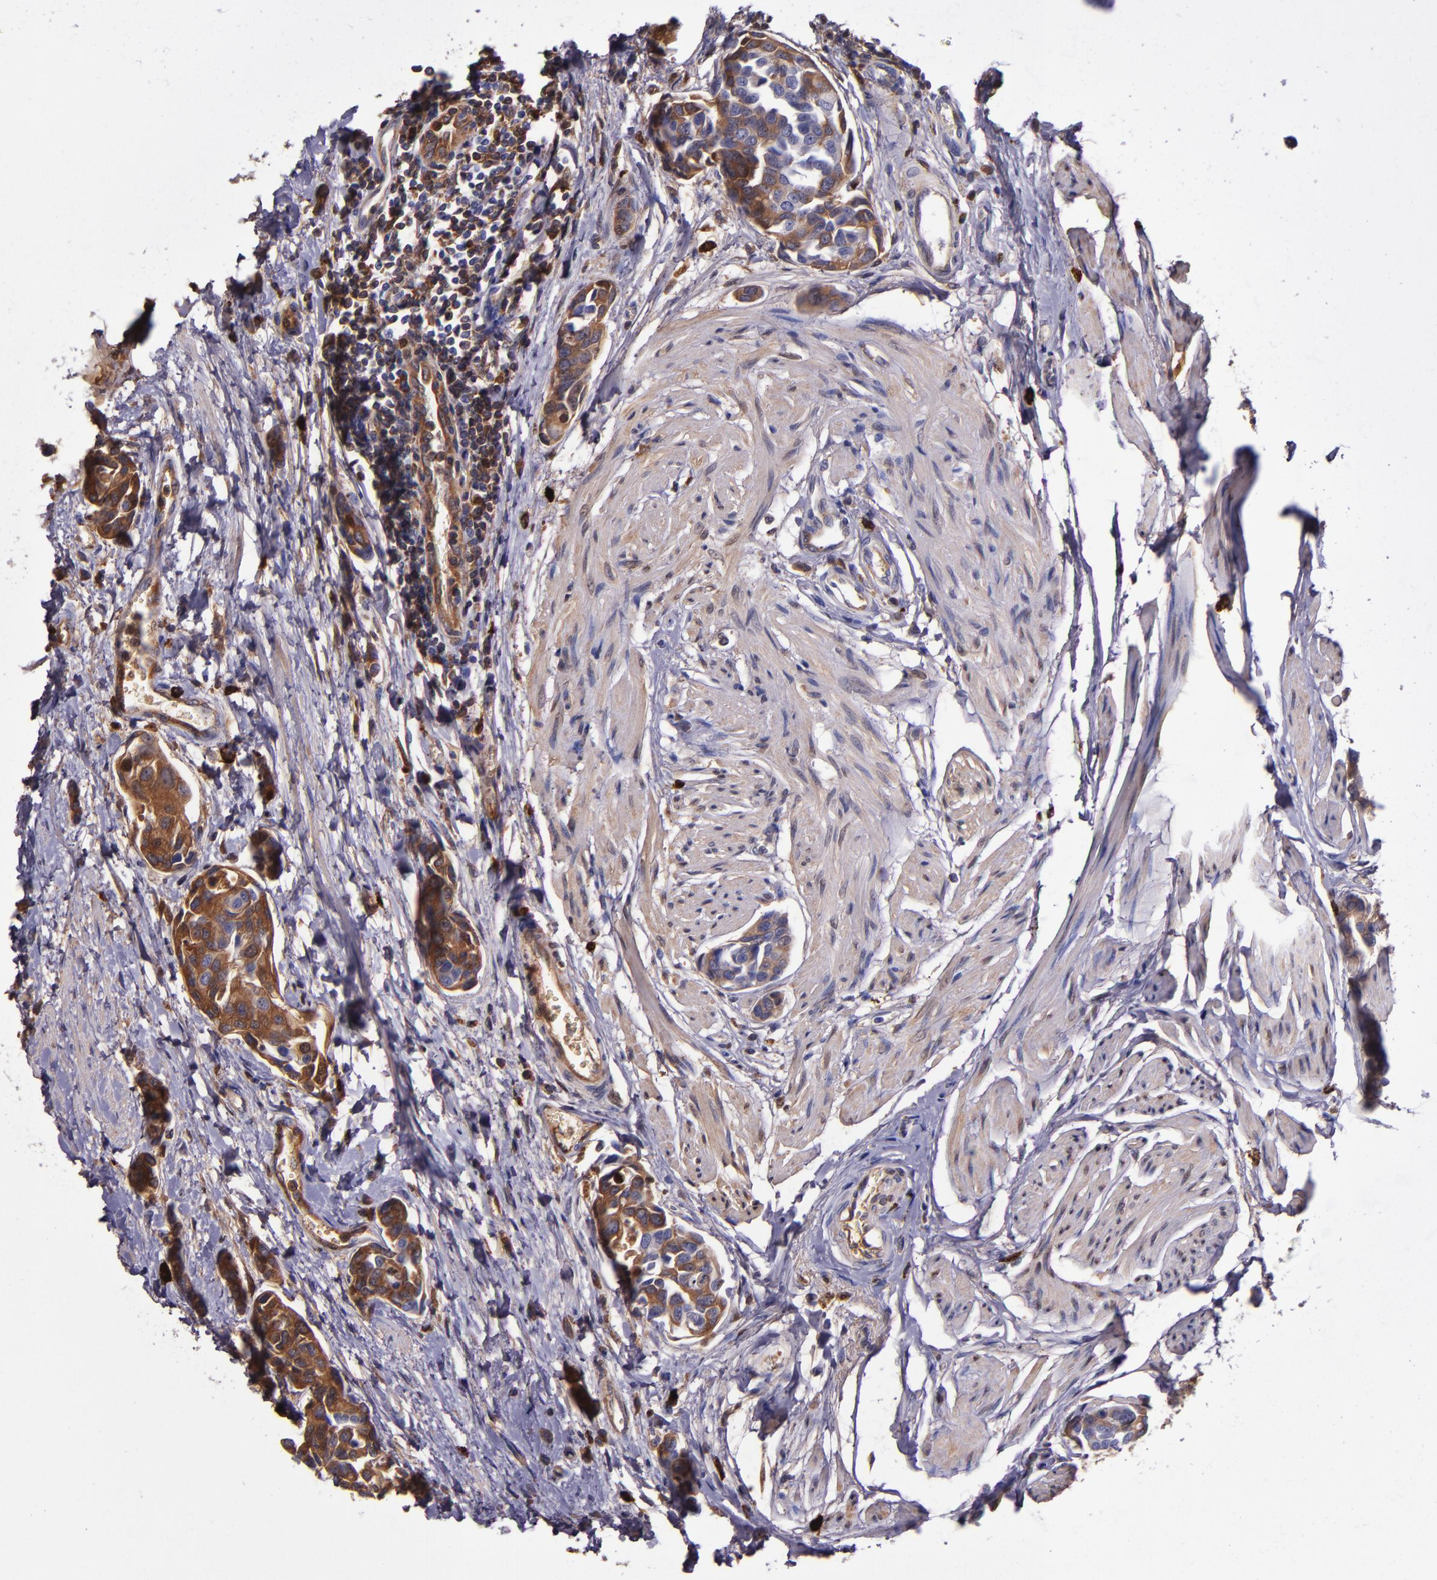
{"staining": {"intensity": "strong", "quantity": ">75%", "location": "cytoplasmic/membranous"}, "tissue": "urothelial cancer", "cell_type": "Tumor cells", "image_type": "cancer", "snomed": [{"axis": "morphology", "description": "Urothelial carcinoma, High grade"}, {"axis": "topography", "description": "Urinary bladder"}], "caption": "Protein expression analysis of urothelial carcinoma (high-grade) reveals strong cytoplasmic/membranous positivity in about >75% of tumor cells. (DAB = brown stain, brightfield microscopy at high magnification).", "gene": "CLEC3B", "patient": {"sex": "male", "age": 78}}